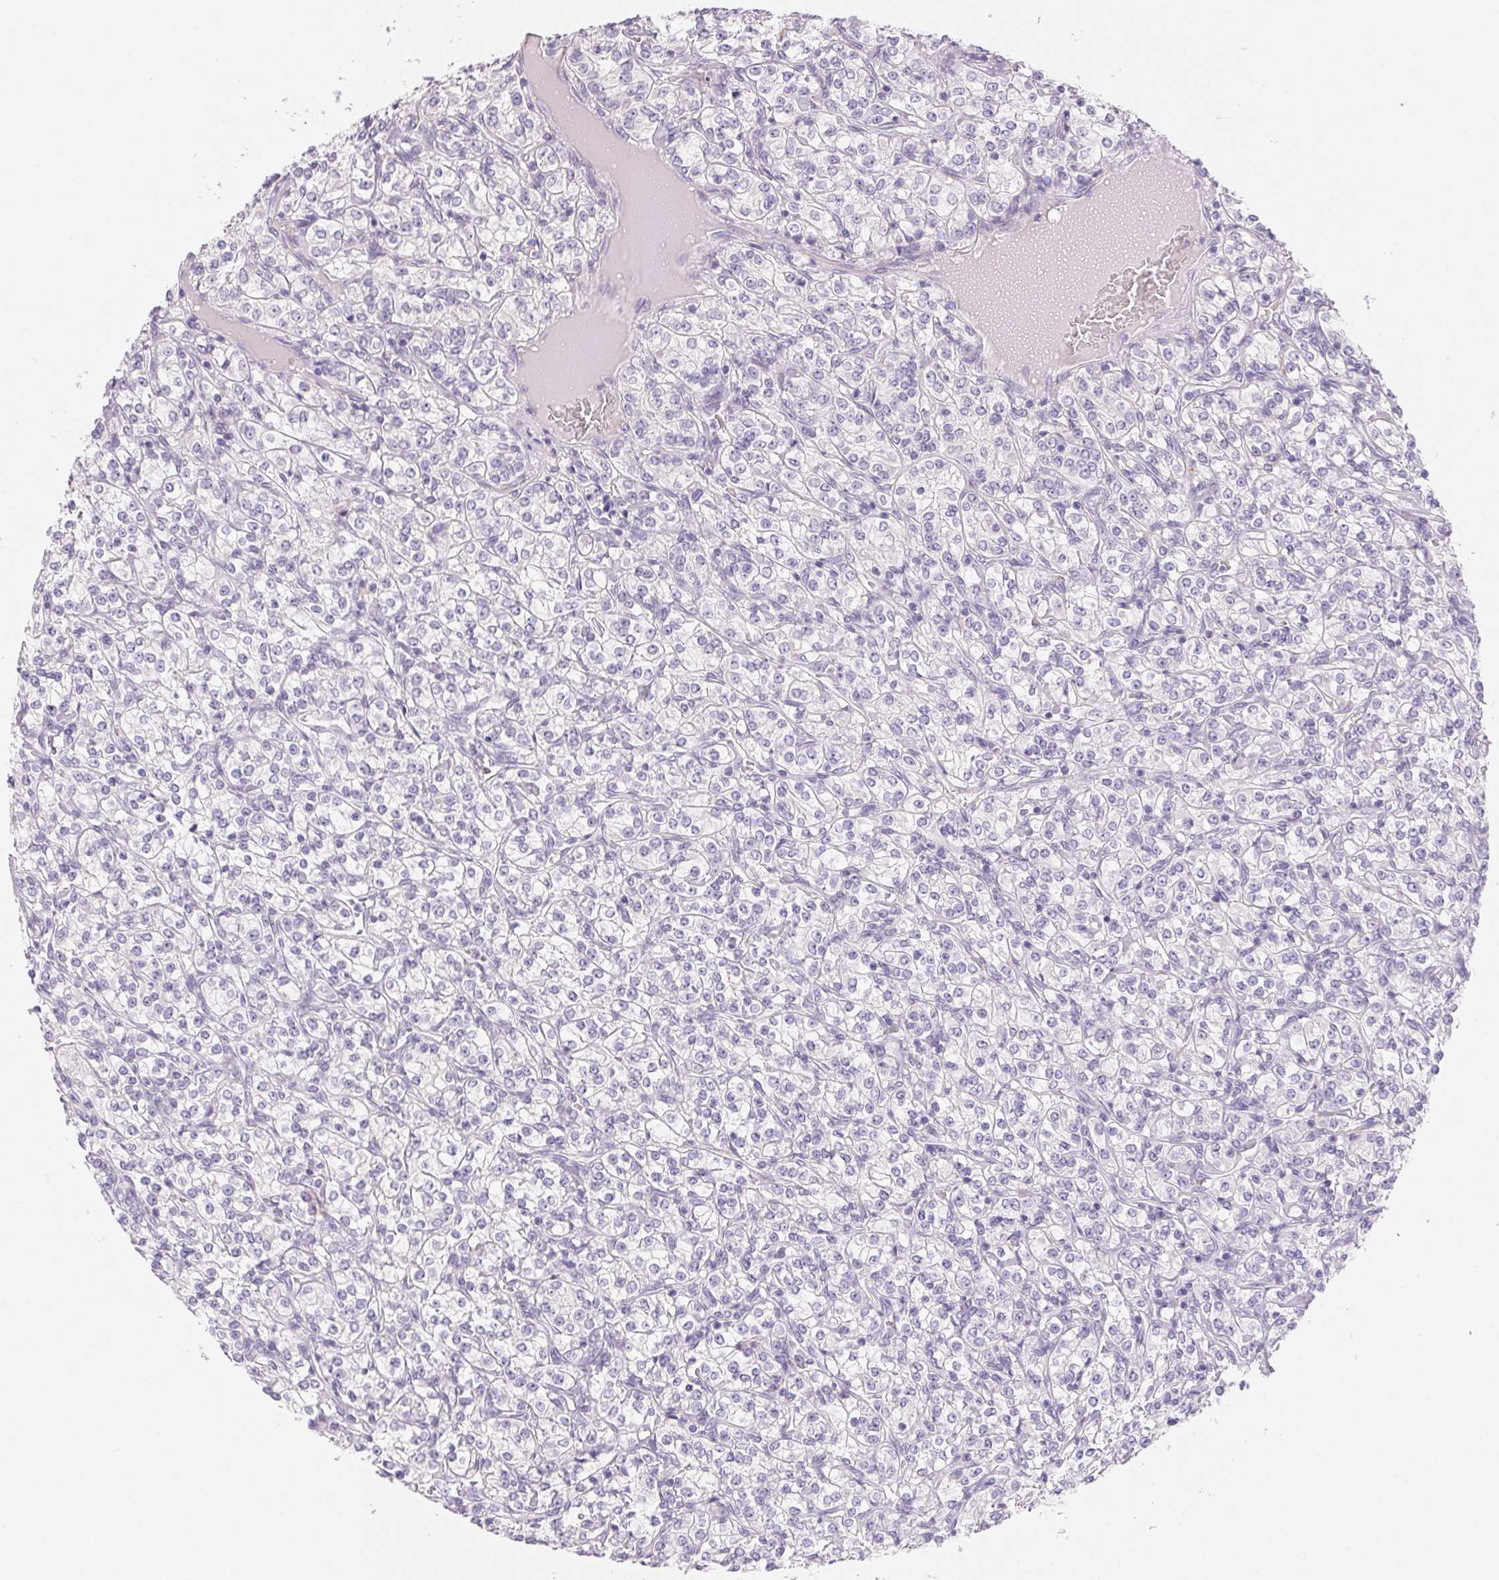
{"staining": {"intensity": "negative", "quantity": "none", "location": "none"}, "tissue": "renal cancer", "cell_type": "Tumor cells", "image_type": "cancer", "snomed": [{"axis": "morphology", "description": "Adenocarcinoma, NOS"}, {"axis": "topography", "description": "Kidney"}], "caption": "Adenocarcinoma (renal) stained for a protein using immunohistochemistry (IHC) reveals no staining tumor cells.", "gene": "BPIFB2", "patient": {"sex": "male", "age": 77}}